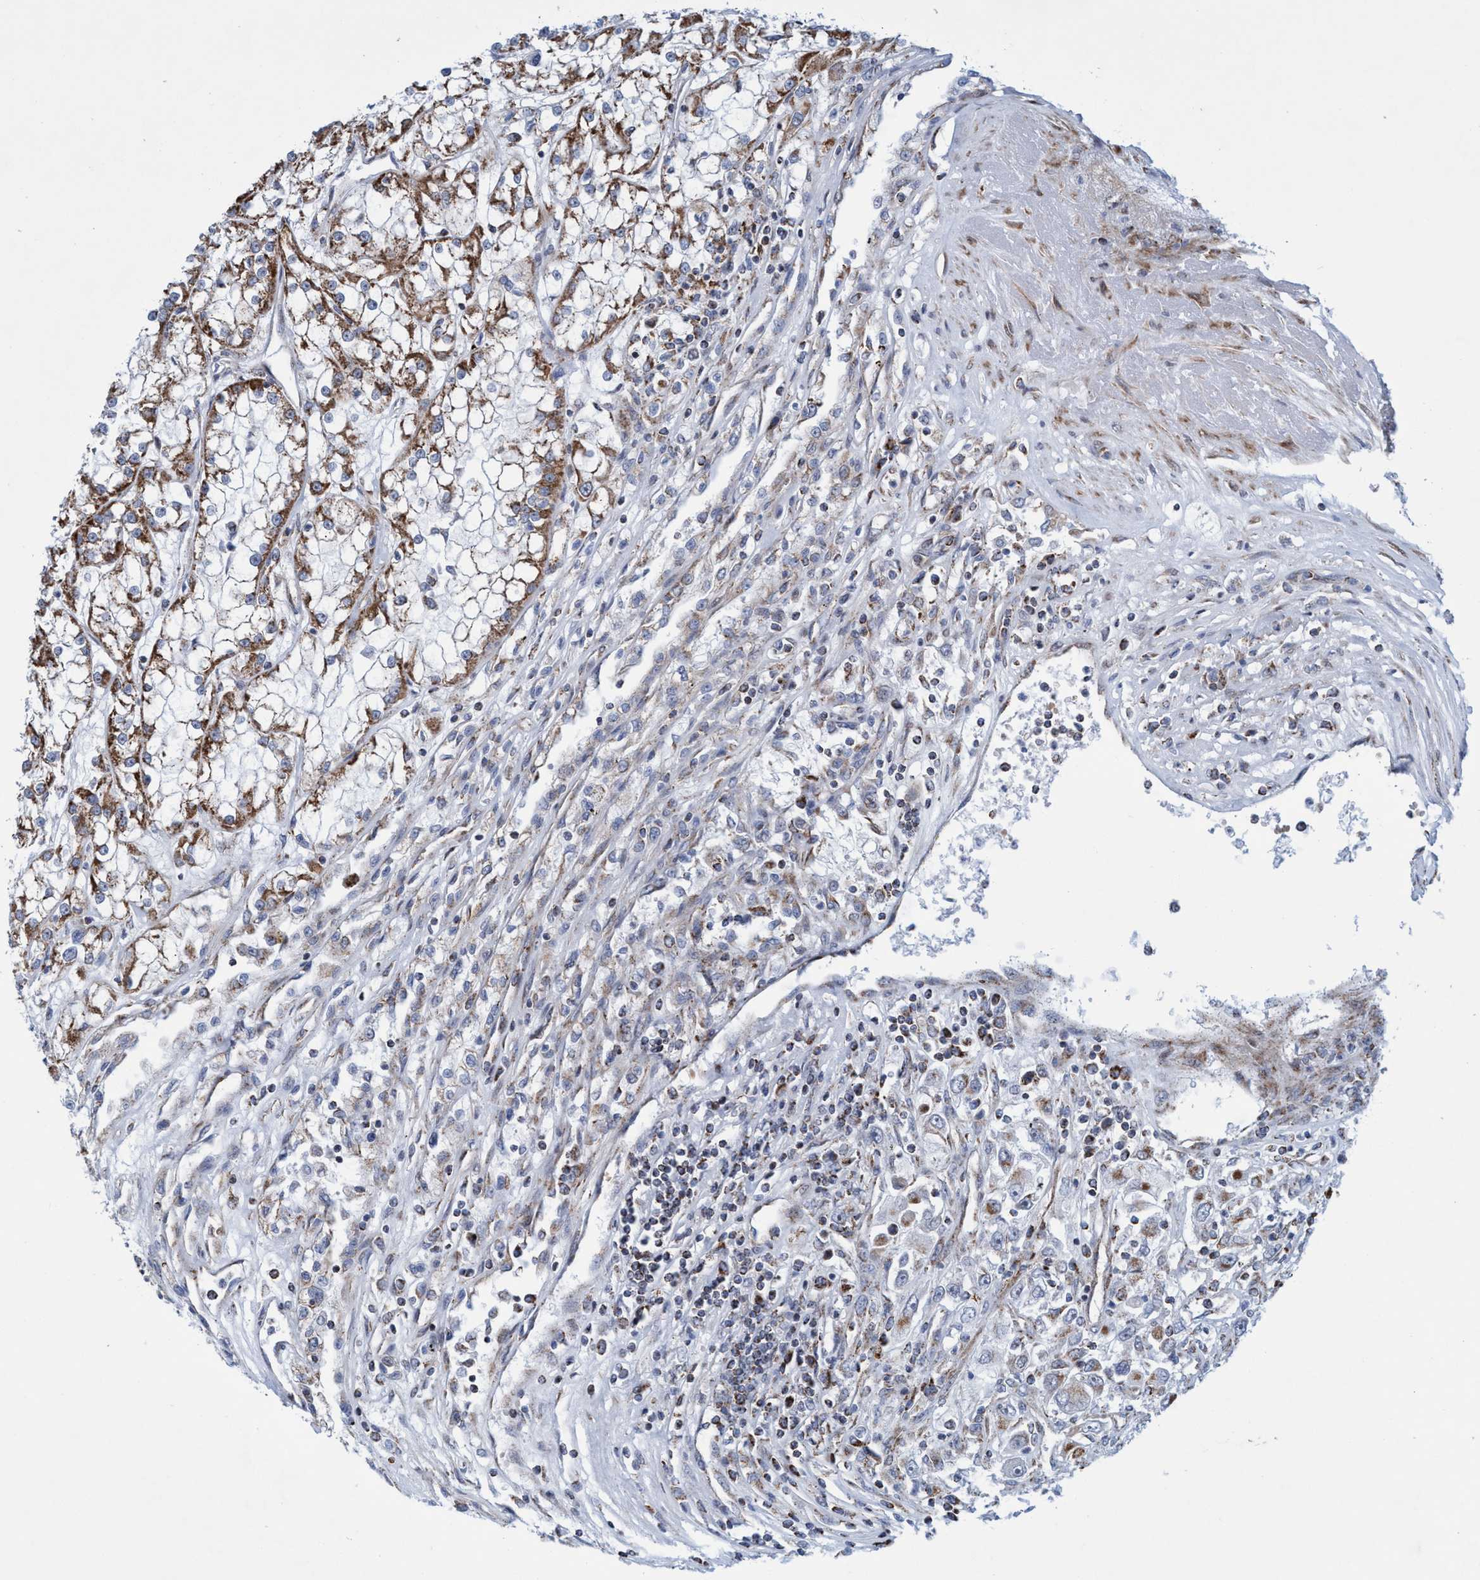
{"staining": {"intensity": "moderate", "quantity": ">75%", "location": "cytoplasmic/membranous"}, "tissue": "renal cancer", "cell_type": "Tumor cells", "image_type": "cancer", "snomed": [{"axis": "morphology", "description": "Adenocarcinoma, NOS"}, {"axis": "topography", "description": "Kidney"}], "caption": "Renal cancer stained with IHC exhibits moderate cytoplasmic/membranous expression in about >75% of tumor cells.", "gene": "POLR1F", "patient": {"sex": "female", "age": 52}}